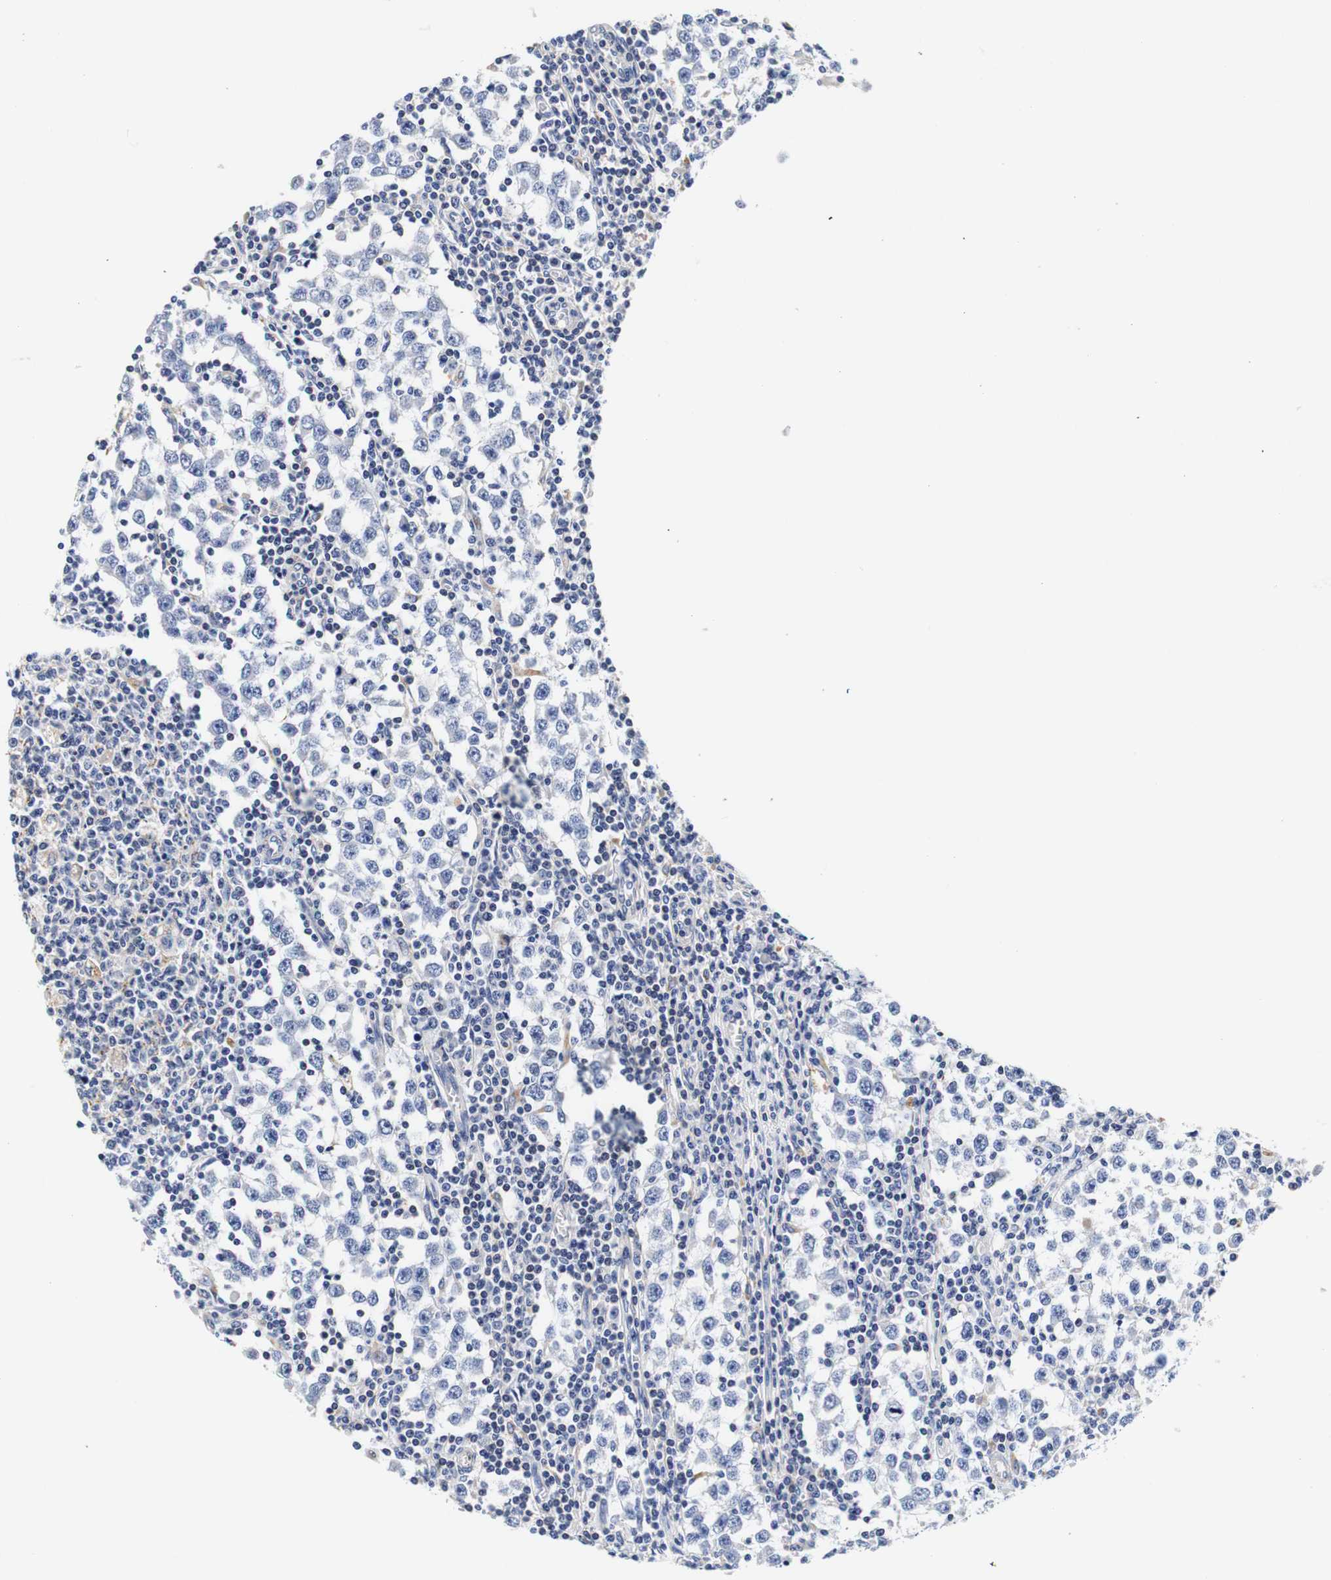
{"staining": {"intensity": "negative", "quantity": "none", "location": "none"}, "tissue": "testis cancer", "cell_type": "Tumor cells", "image_type": "cancer", "snomed": [{"axis": "morphology", "description": "Seminoma, NOS"}, {"axis": "topography", "description": "Testis"}], "caption": "IHC of seminoma (testis) exhibits no expression in tumor cells.", "gene": "CAMK4", "patient": {"sex": "male", "age": 65}}